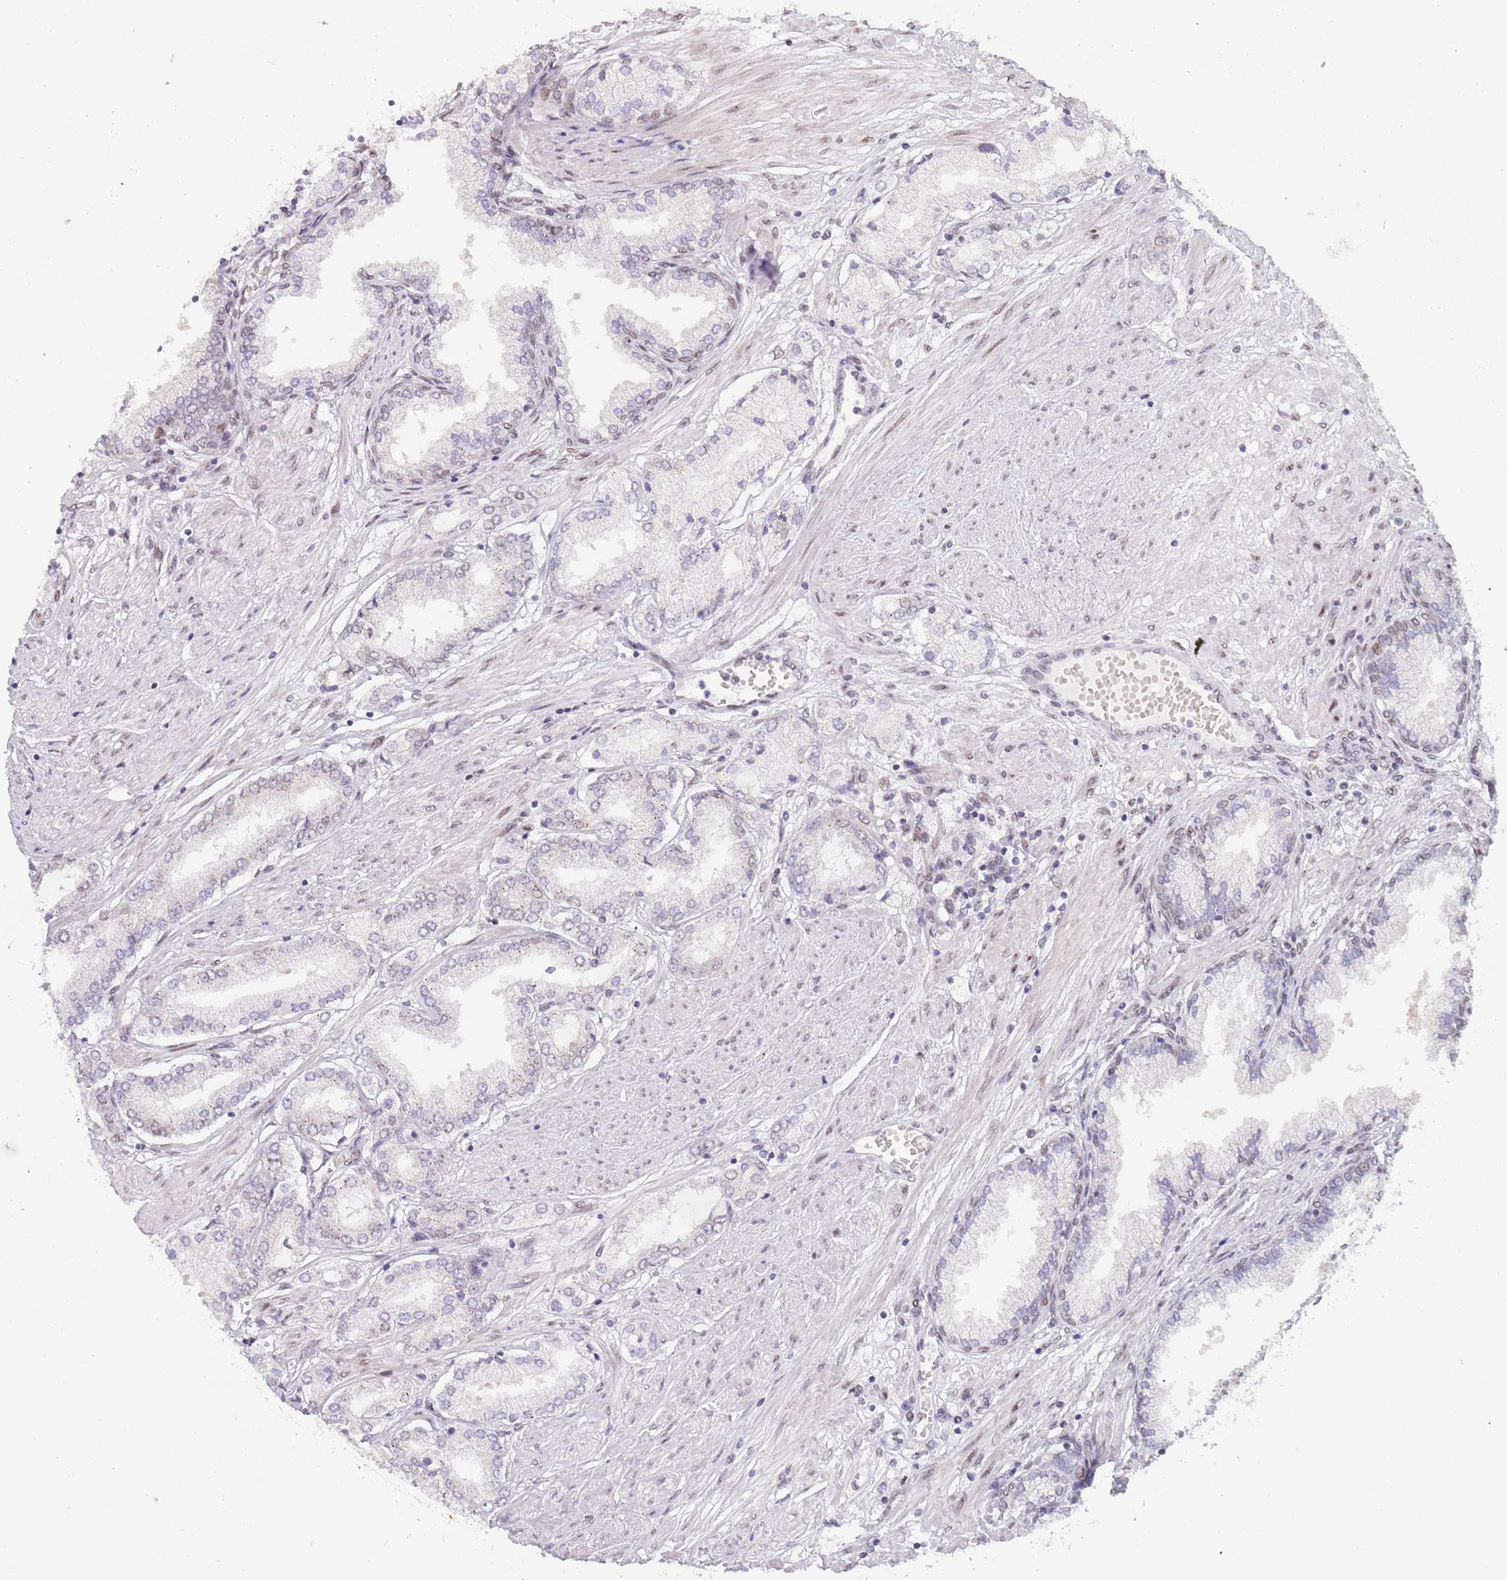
{"staining": {"intensity": "negative", "quantity": "none", "location": "none"}, "tissue": "prostate cancer", "cell_type": "Tumor cells", "image_type": "cancer", "snomed": [{"axis": "morphology", "description": "Adenocarcinoma, High grade"}, {"axis": "topography", "description": "Prostate and seminal vesicle, NOS"}], "caption": "An immunohistochemistry (IHC) histopathology image of prostate high-grade adenocarcinoma is shown. There is no staining in tumor cells of prostate high-grade adenocarcinoma.", "gene": "KLHDC2", "patient": {"sex": "male", "age": 64}}